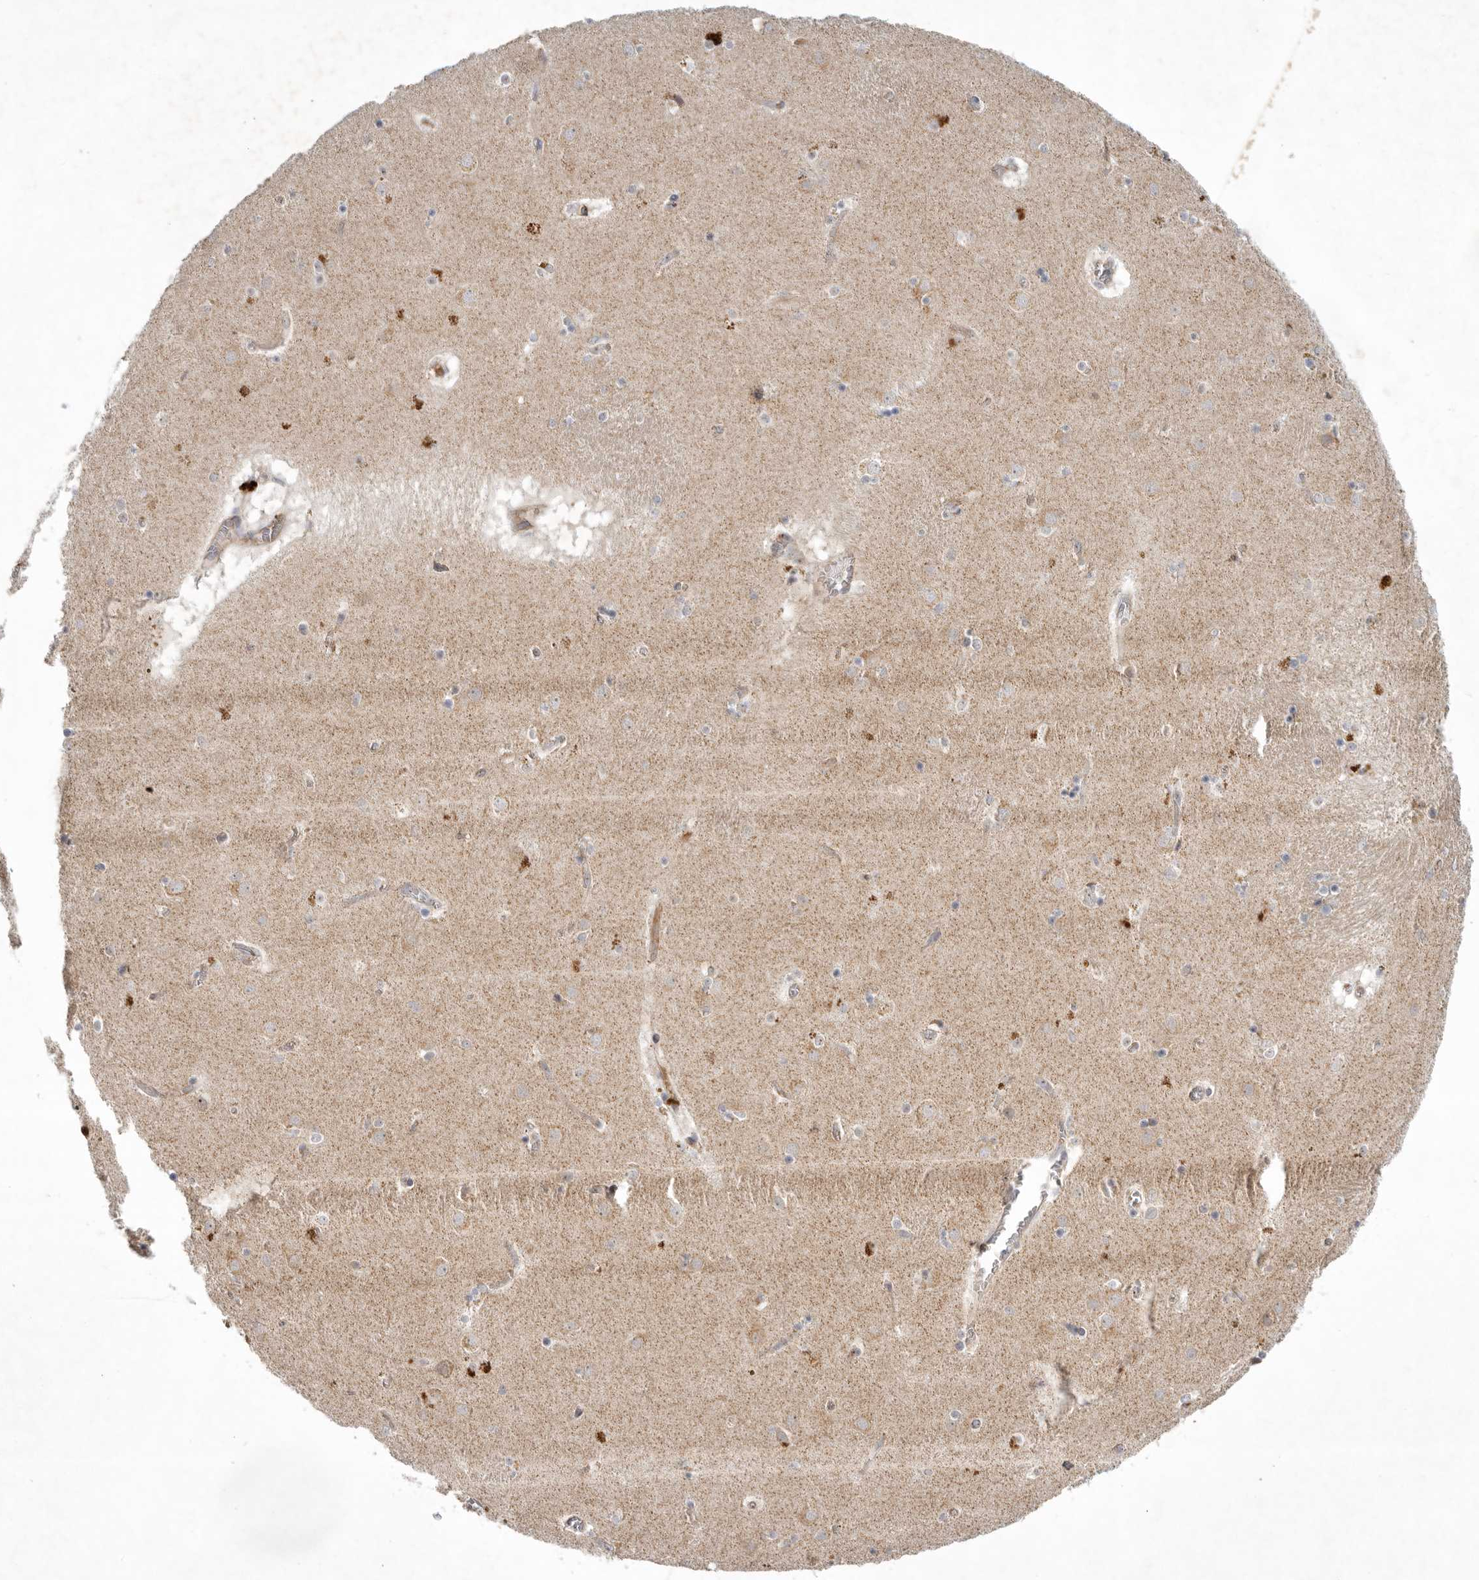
{"staining": {"intensity": "moderate", "quantity": "<25%", "location": "cytoplasmic/membranous"}, "tissue": "caudate", "cell_type": "Glial cells", "image_type": "normal", "snomed": [{"axis": "morphology", "description": "Normal tissue, NOS"}, {"axis": "topography", "description": "Lateral ventricle wall"}], "caption": "Immunohistochemistry (IHC) of benign caudate displays low levels of moderate cytoplasmic/membranous expression in about <25% of glial cells. The protein is stained brown, and the nuclei are stained in blue (DAB (3,3'-diaminobenzidine) IHC with brightfield microscopy, high magnification).", "gene": "KIF2B", "patient": {"sex": "male", "age": 70}}